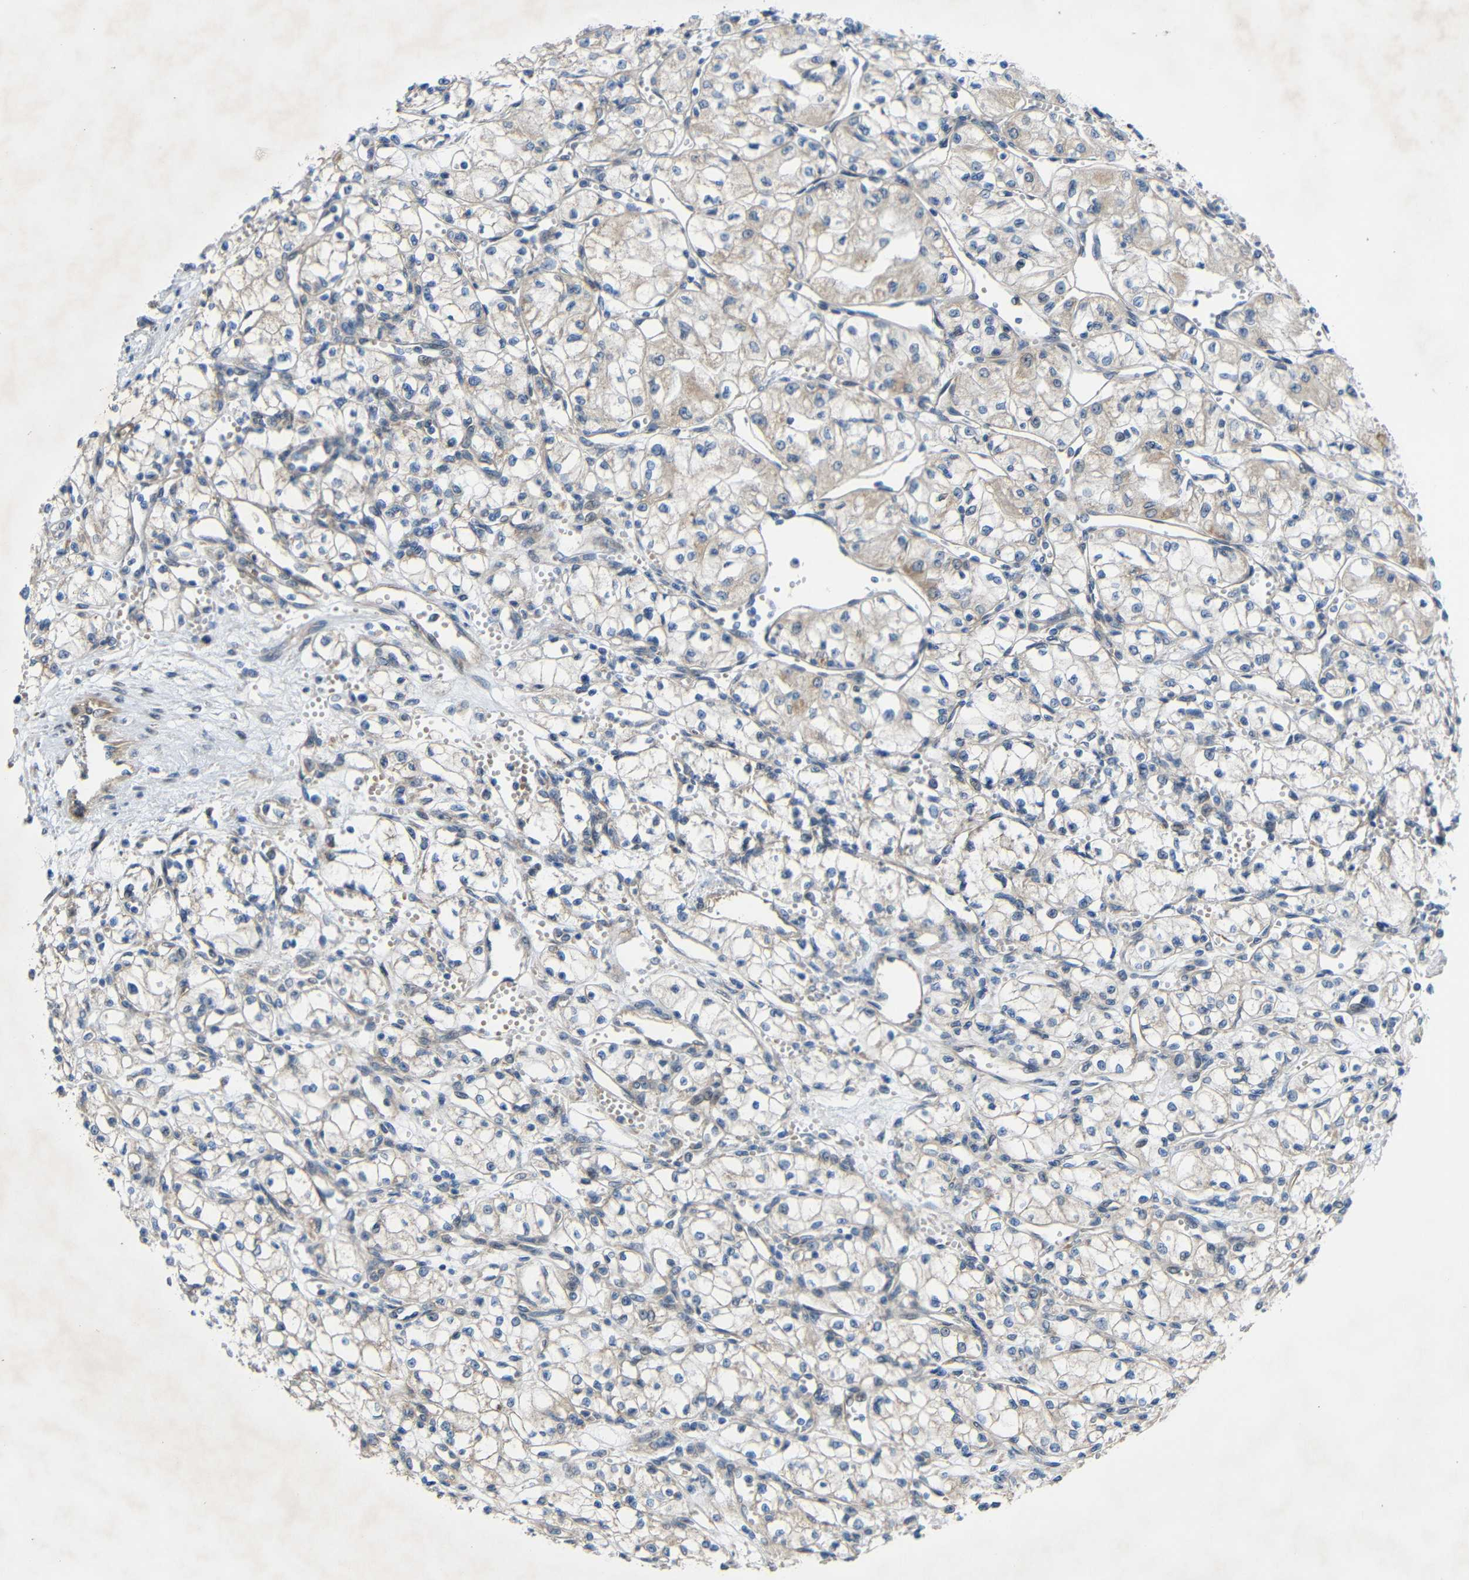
{"staining": {"intensity": "weak", "quantity": "<25%", "location": "cytoplasmic/membranous"}, "tissue": "renal cancer", "cell_type": "Tumor cells", "image_type": "cancer", "snomed": [{"axis": "morphology", "description": "Normal tissue, NOS"}, {"axis": "morphology", "description": "Adenocarcinoma, NOS"}, {"axis": "topography", "description": "Kidney"}], "caption": "An IHC image of renal cancer (adenocarcinoma) is shown. There is no staining in tumor cells of renal cancer (adenocarcinoma). (DAB immunohistochemistry, high magnification).", "gene": "TMEM25", "patient": {"sex": "male", "age": 59}}